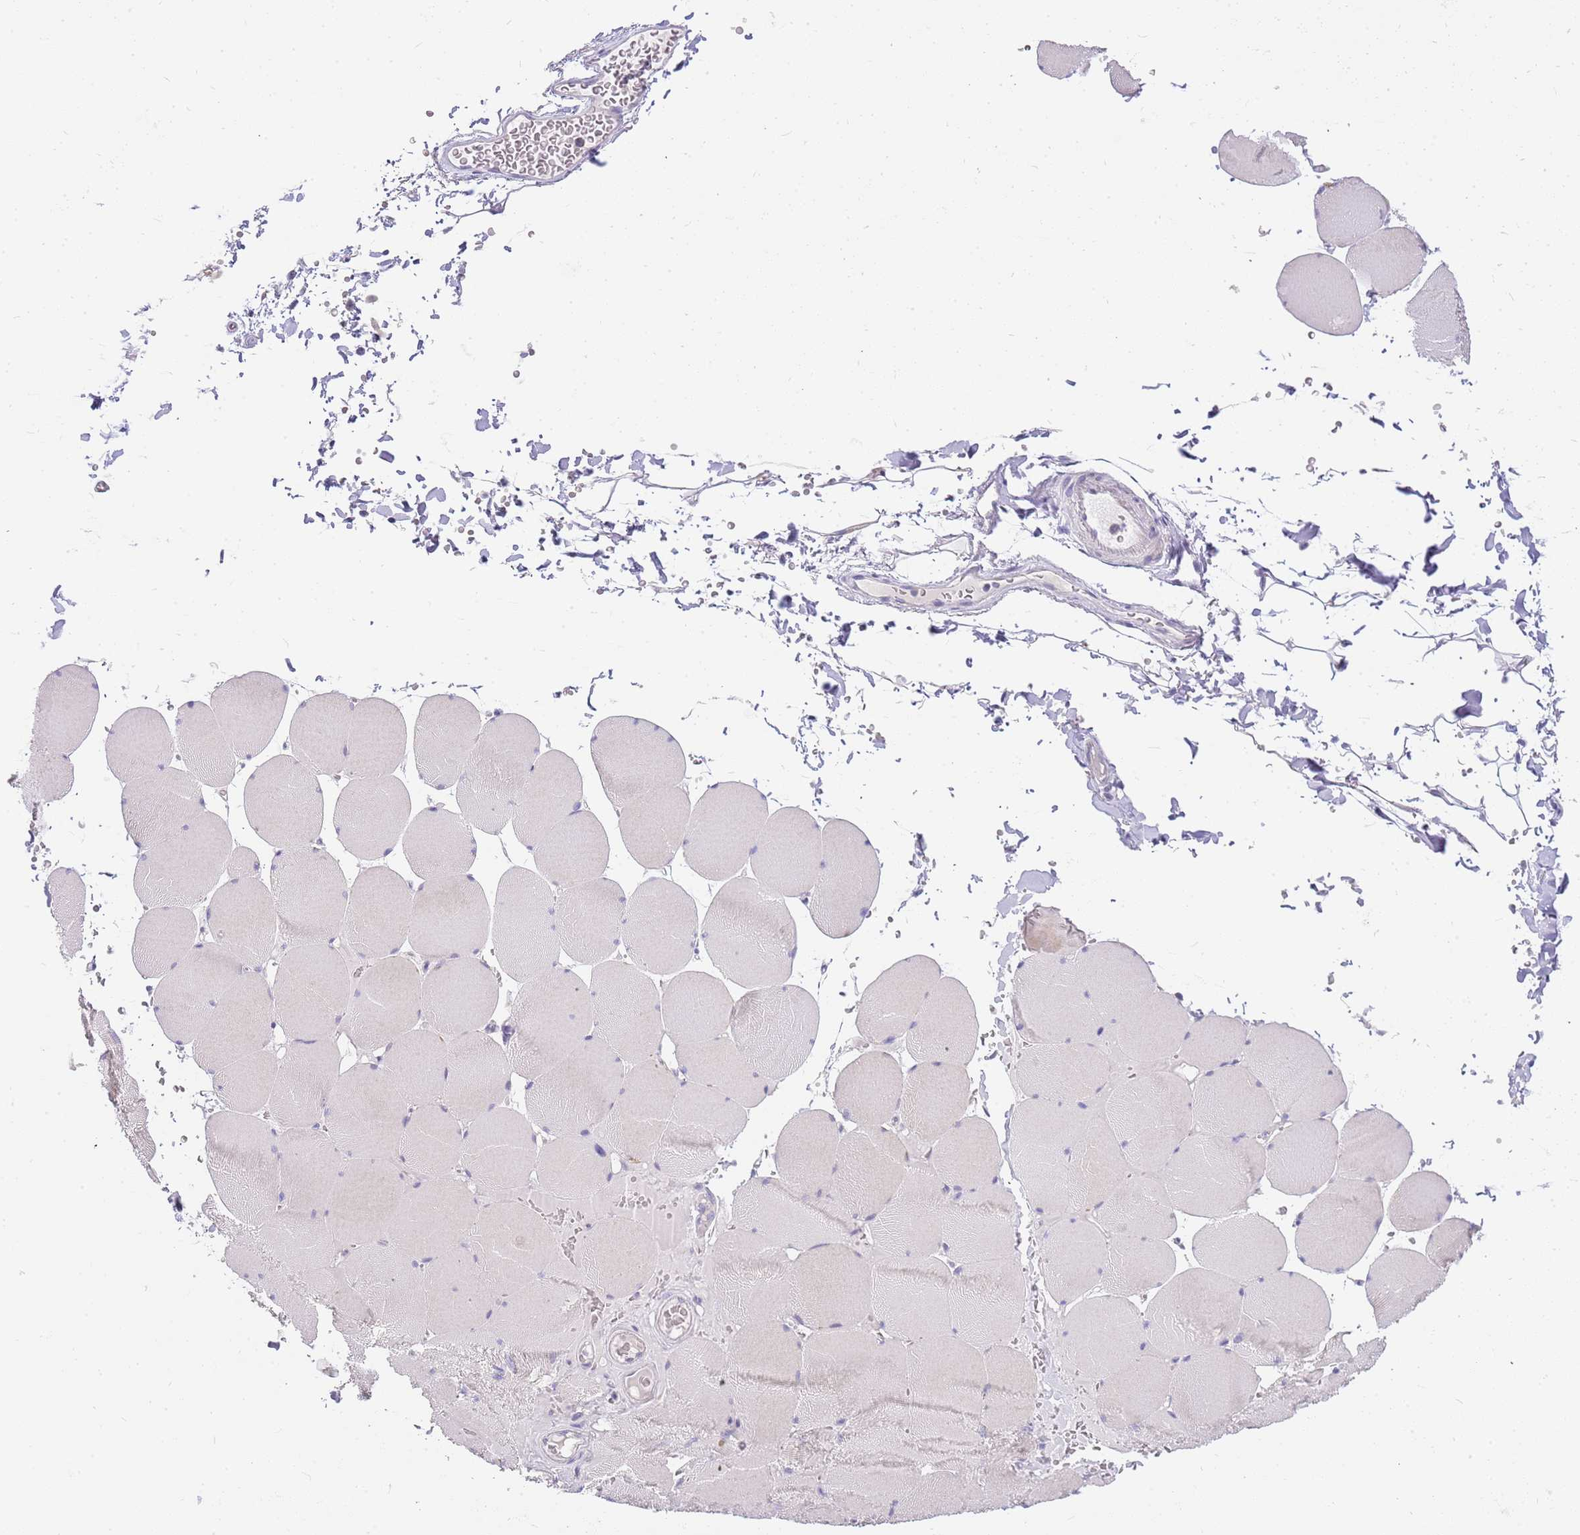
{"staining": {"intensity": "weak", "quantity": "25%-75%", "location": "cytoplasmic/membranous"}, "tissue": "skeletal muscle", "cell_type": "Myocytes", "image_type": "normal", "snomed": [{"axis": "morphology", "description": "Normal tissue, NOS"}, {"axis": "topography", "description": "Skeletal muscle"}, {"axis": "topography", "description": "Head-Neck"}], "caption": "Immunohistochemical staining of normal skeletal muscle shows low levels of weak cytoplasmic/membranous positivity in about 25%-75% of myocytes.", "gene": "DNAJA3", "patient": {"sex": "male", "age": 66}}